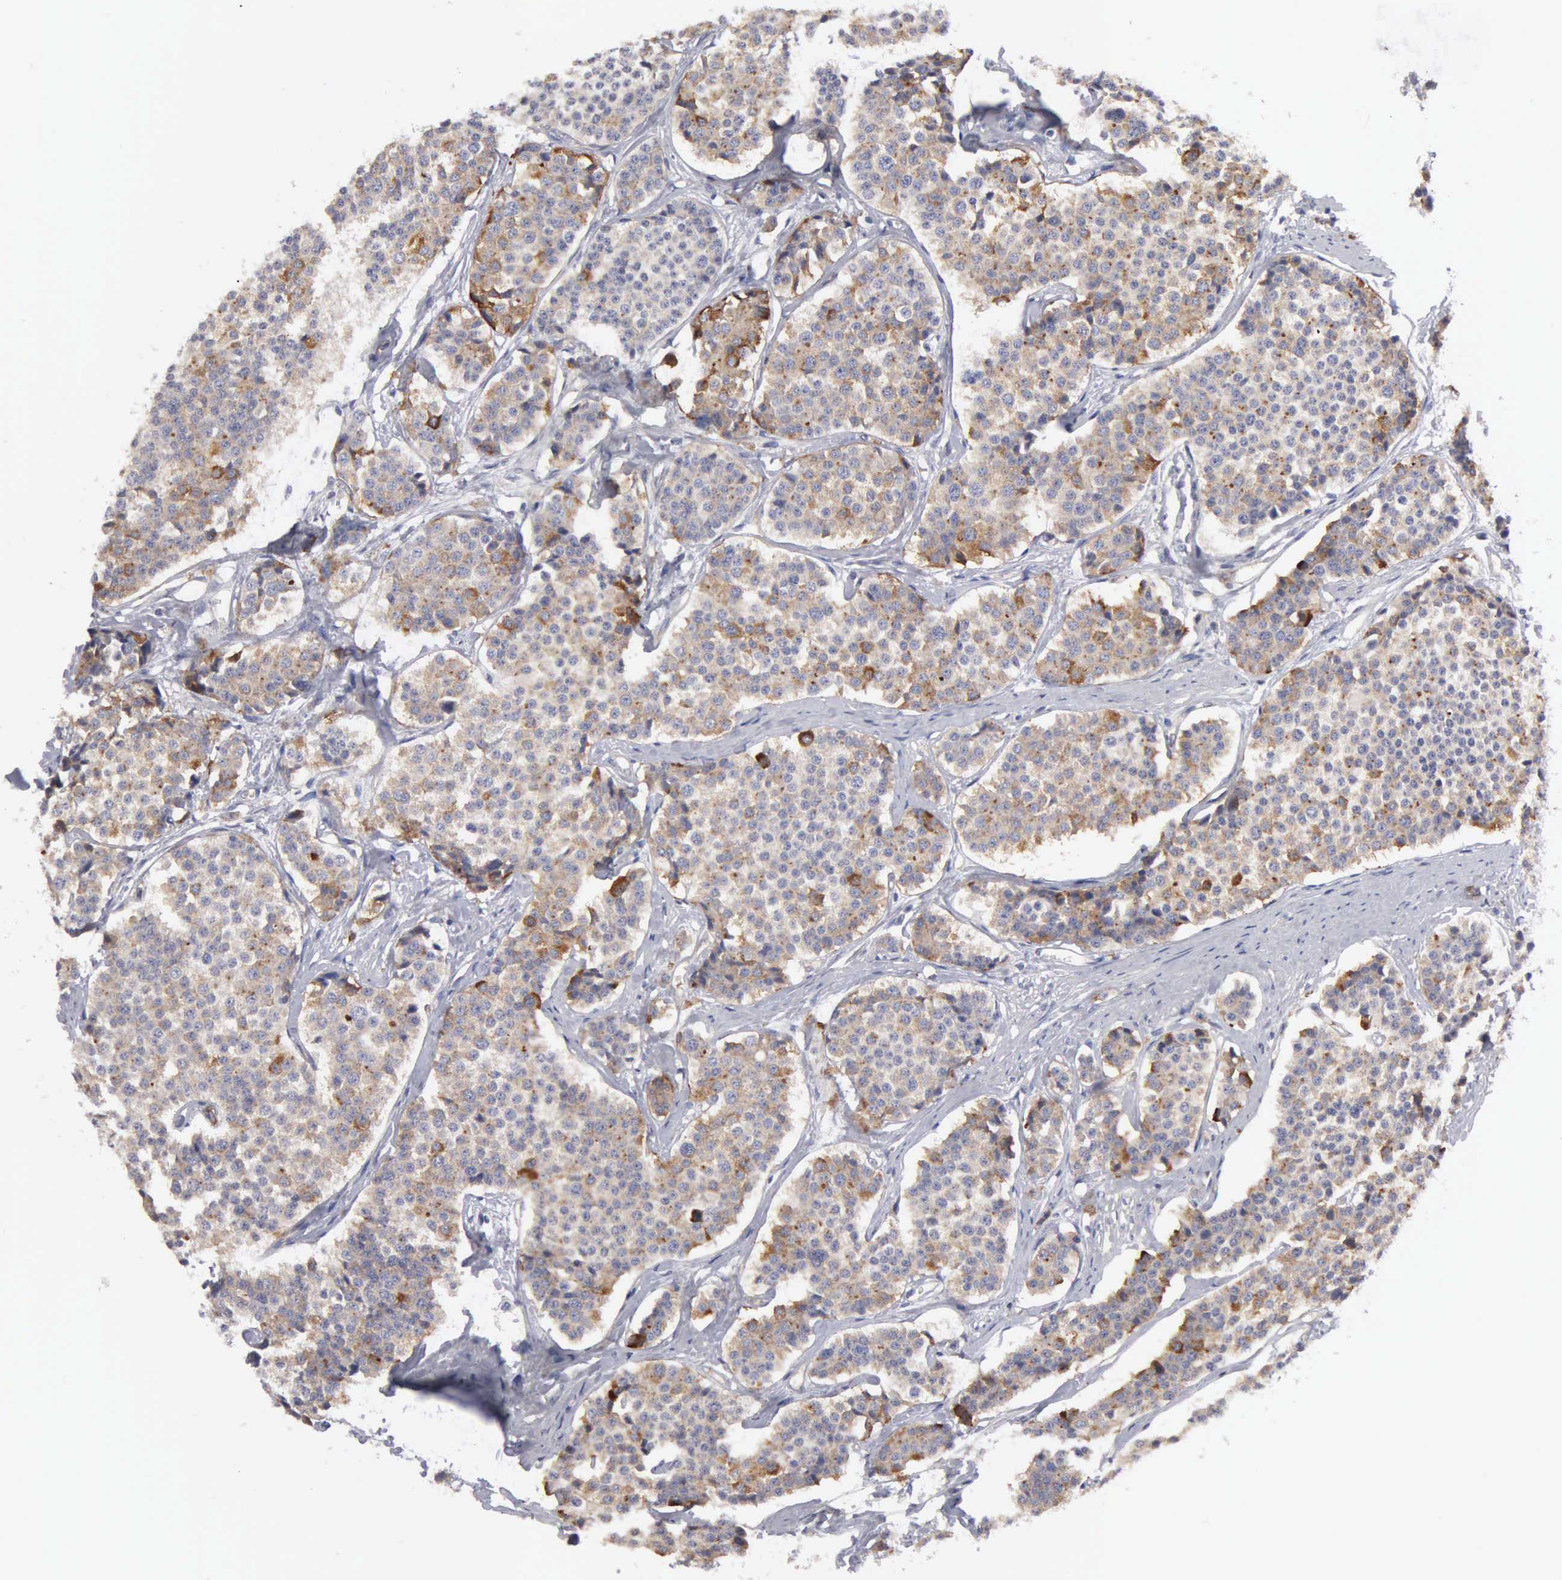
{"staining": {"intensity": "moderate", "quantity": ">75%", "location": "cytoplasmic/membranous"}, "tissue": "carcinoid", "cell_type": "Tumor cells", "image_type": "cancer", "snomed": [{"axis": "morphology", "description": "Carcinoid, malignant, NOS"}, {"axis": "topography", "description": "Small intestine"}], "caption": "An immunohistochemistry histopathology image of neoplastic tissue is shown. Protein staining in brown highlights moderate cytoplasmic/membranous positivity in carcinoid (malignant) within tumor cells. (DAB (3,3'-diaminobenzidine) IHC, brown staining for protein, blue staining for nuclei).", "gene": "RDX", "patient": {"sex": "male", "age": 60}}